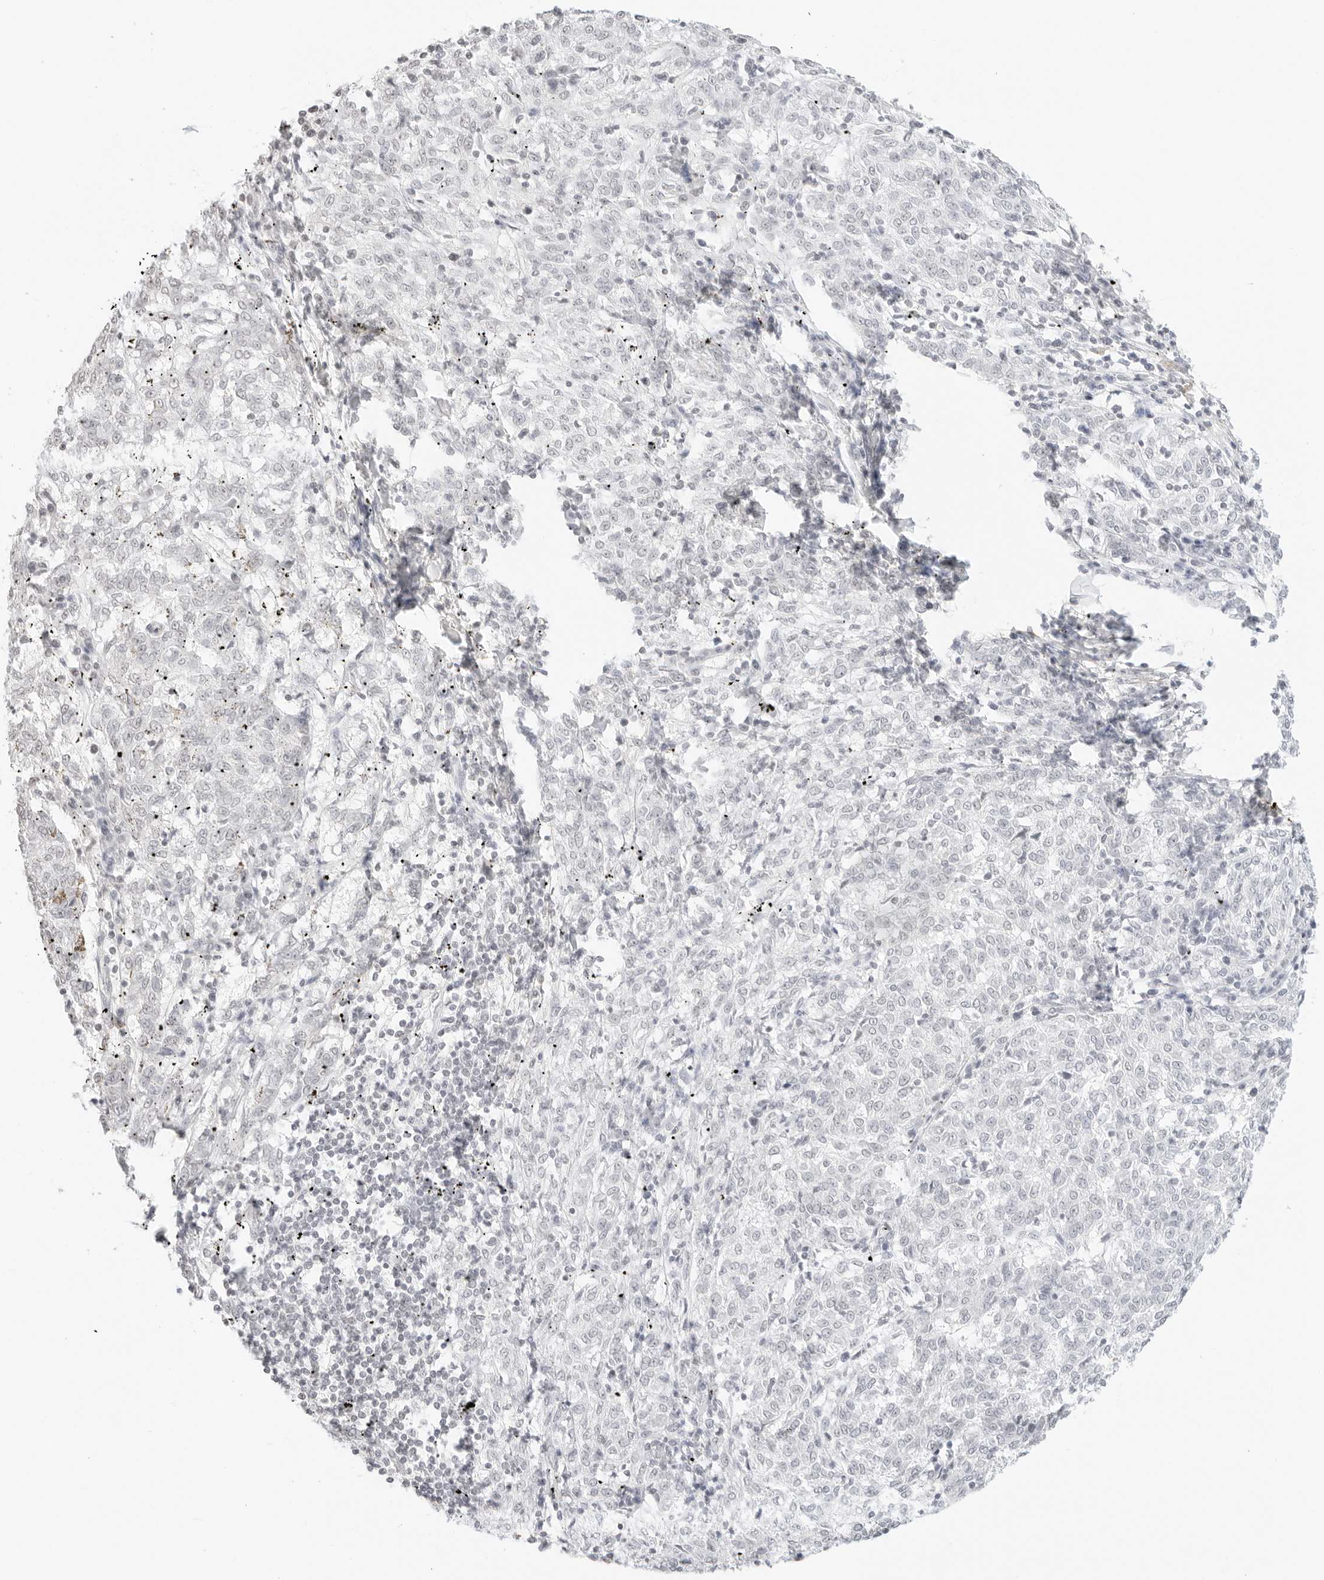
{"staining": {"intensity": "negative", "quantity": "none", "location": "none"}, "tissue": "melanoma", "cell_type": "Tumor cells", "image_type": "cancer", "snomed": [{"axis": "morphology", "description": "Malignant melanoma, NOS"}, {"axis": "topography", "description": "Skin"}], "caption": "Malignant melanoma was stained to show a protein in brown. There is no significant staining in tumor cells.", "gene": "FBLN5", "patient": {"sex": "female", "age": 72}}